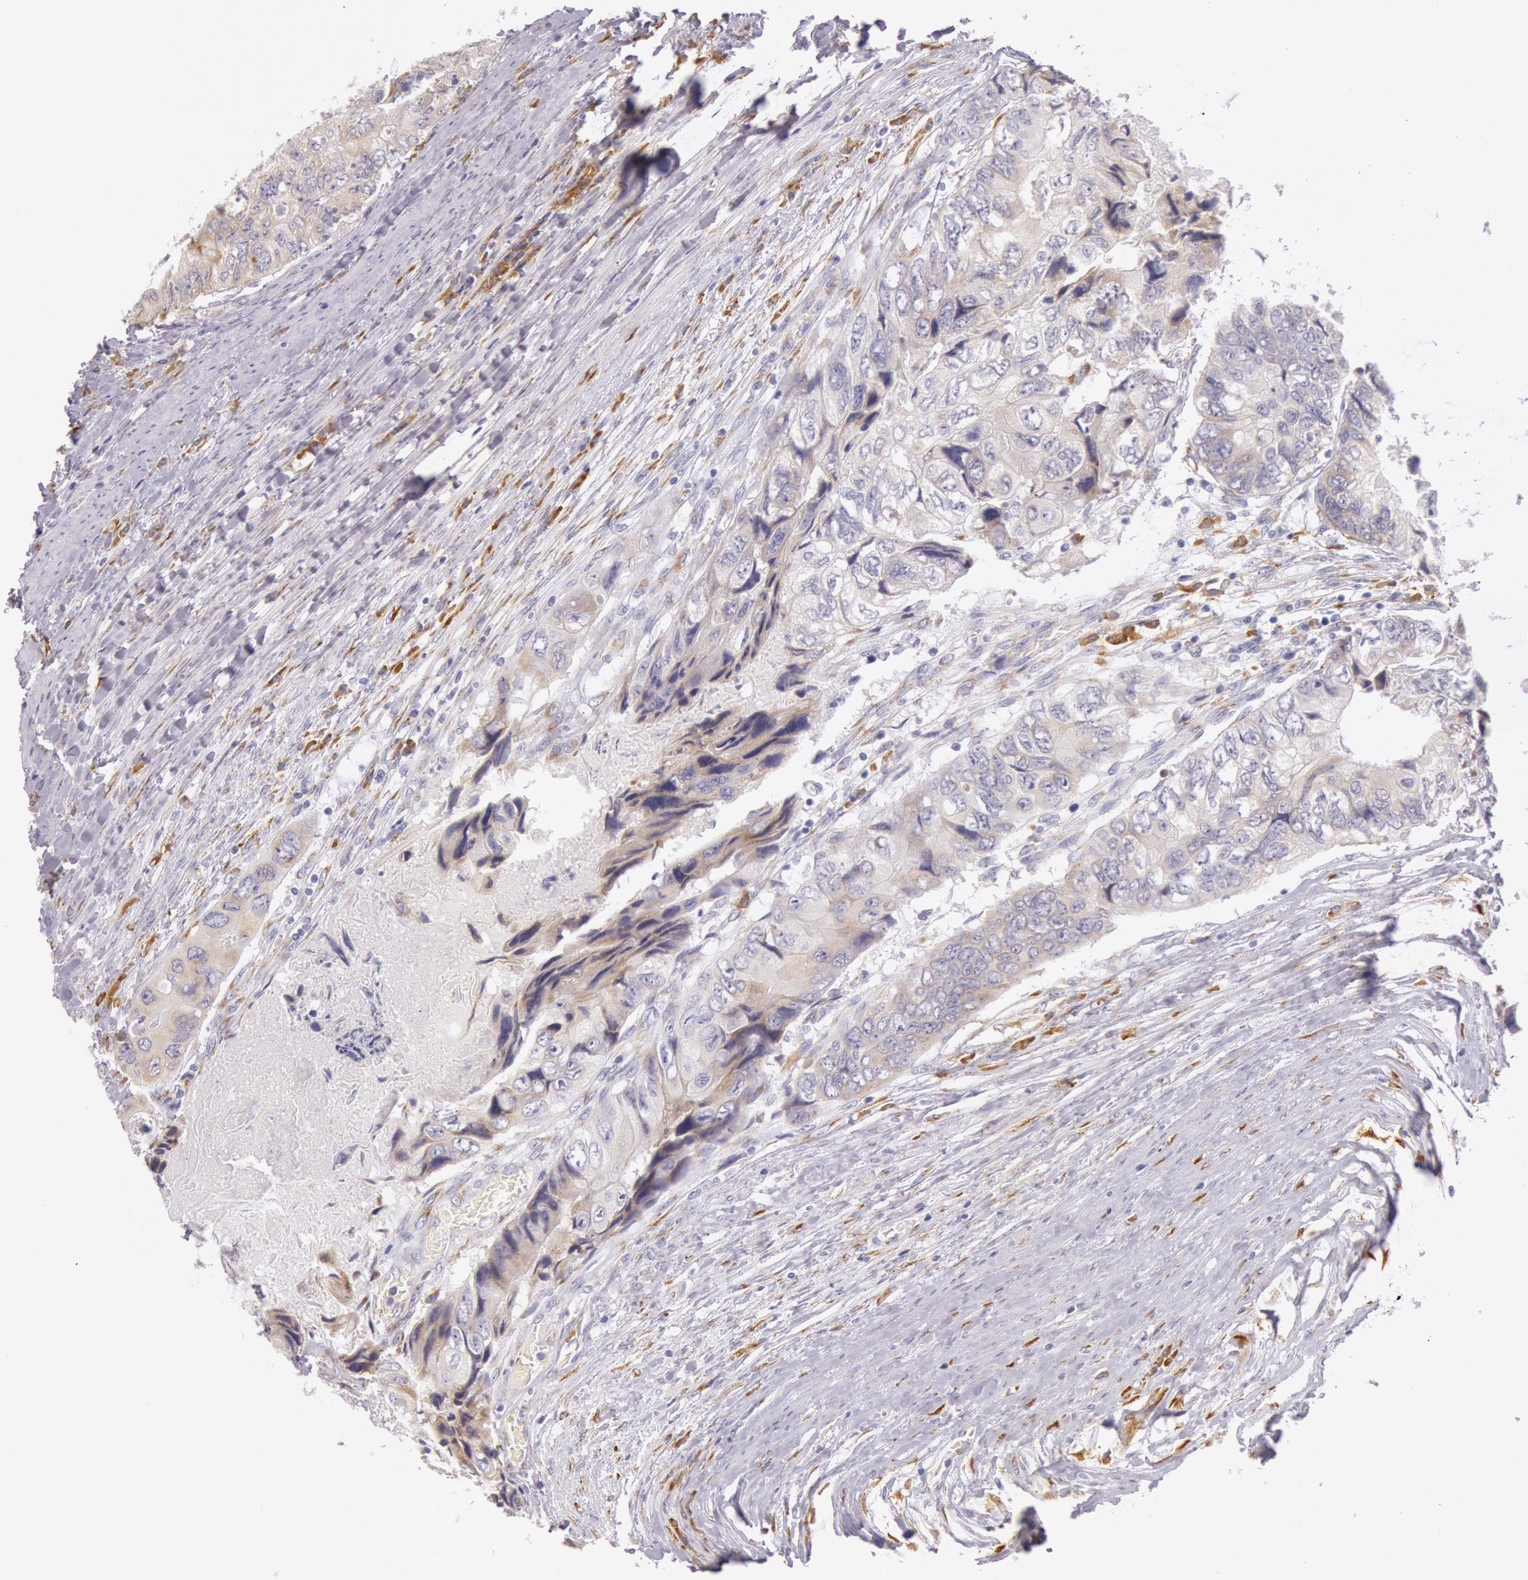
{"staining": {"intensity": "weak", "quantity": "25%-75%", "location": "nuclear"}, "tissue": "colorectal cancer", "cell_type": "Tumor cells", "image_type": "cancer", "snomed": [{"axis": "morphology", "description": "Adenocarcinoma, NOS"}, {"axis": "topography", "description": "Rectum"}], "caption": "A high-resolution micrograph shows immunohistochemistry (IHC) staining of adenocarcinoma (colorectal), which displays weak nuclear positivity in approximately 25%-75% of tumor cells.", "gene": "CIDEB", "patient": {"sex": "female", "age": 82}}